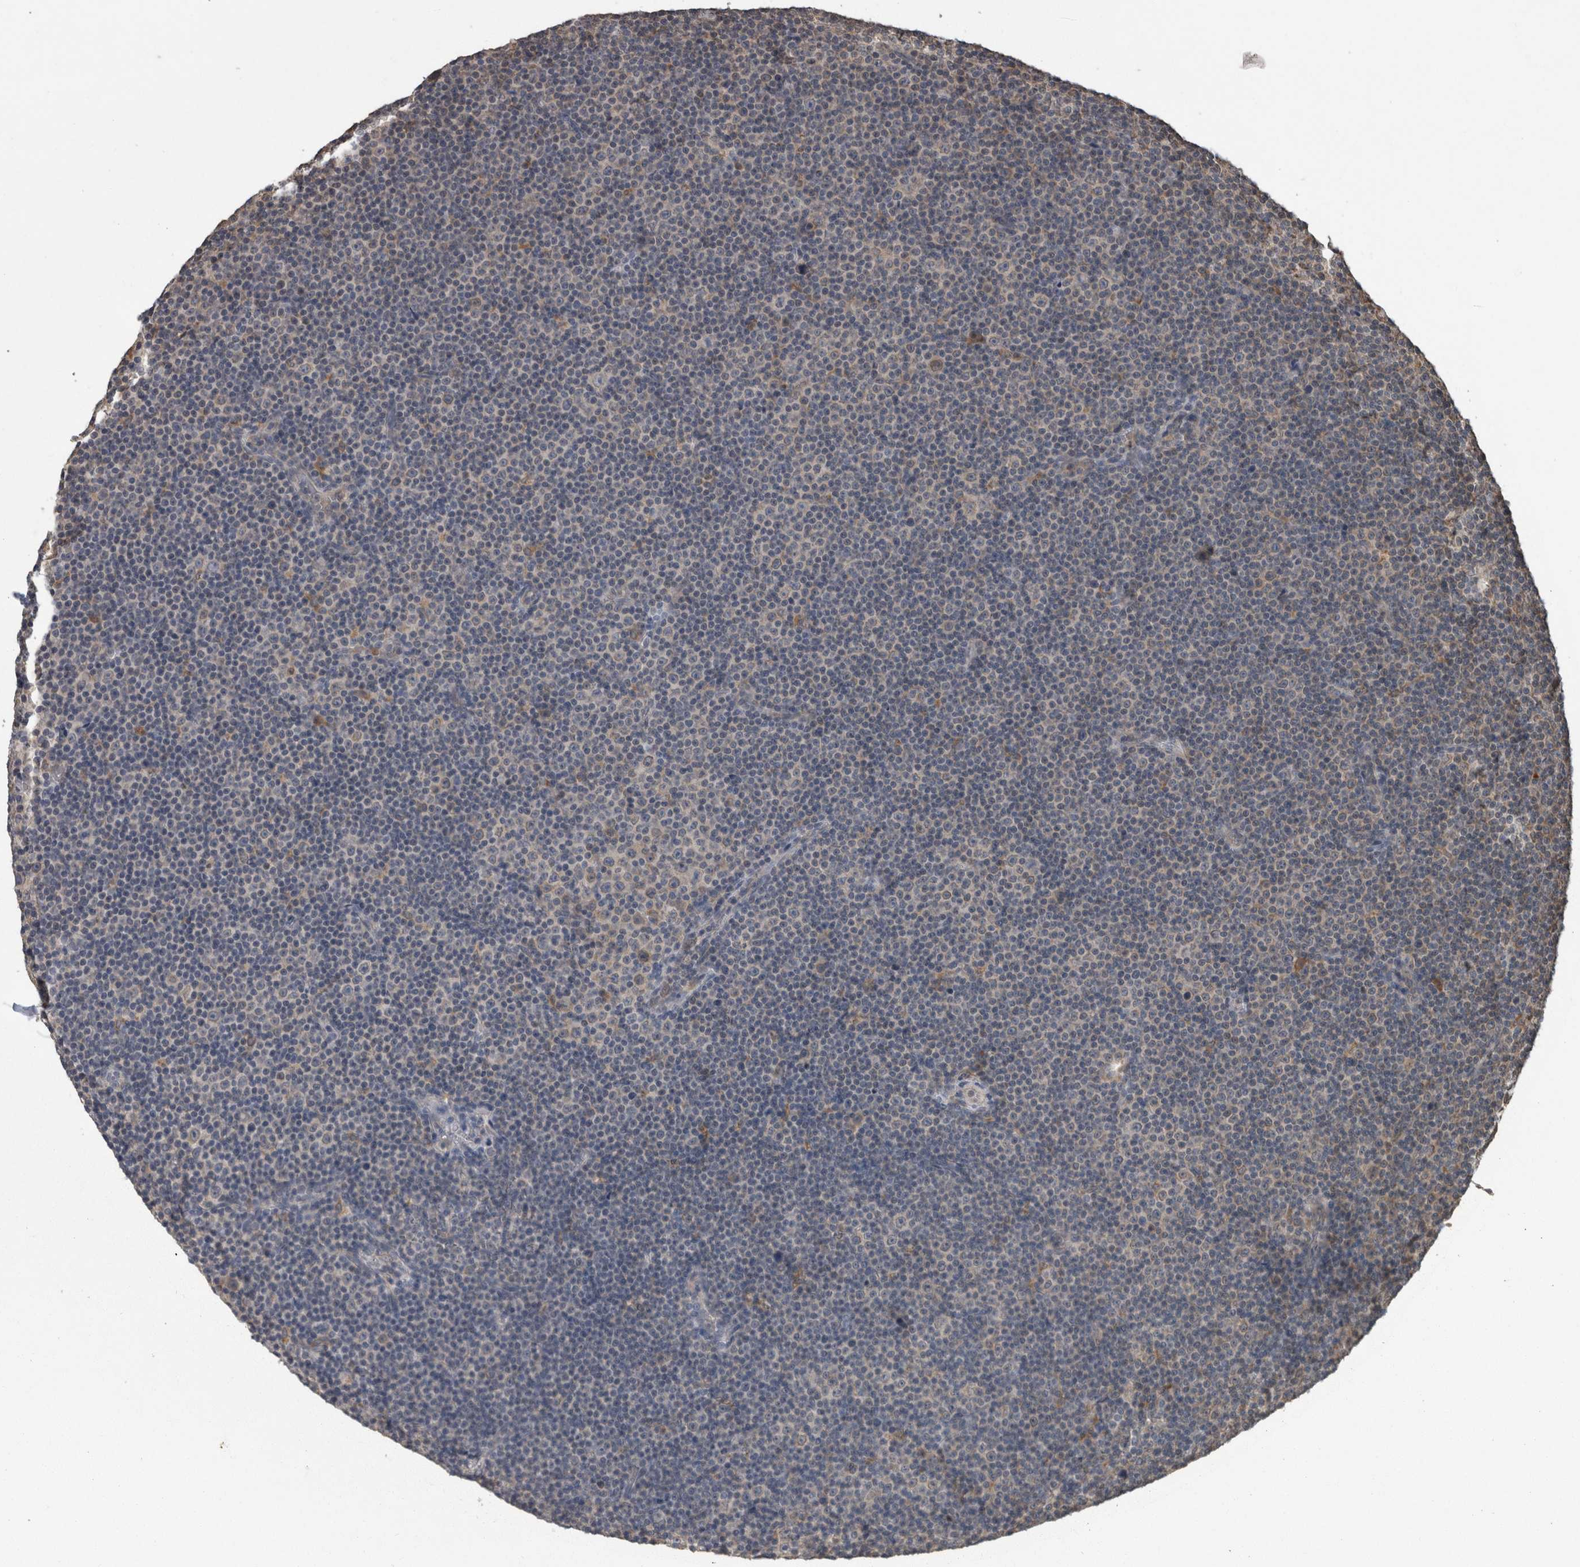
{"staining": {"intensity": "weak", "quantity": "<25%", "location": "cytoplasmic/membranous"}, "tissue": "lymphoma", "cell_type": "Tumor cells", "image_type": "cancer", "snomed": [{"axis": "morphology", "description": "Malignant lymphoma, non-Hodgkin's type, Low grade"}, {"axis": "topography", "description": "Lymph node"}], "caption": "Micrograph shows no significant protein expression in tumor cells of low-grade malignant lymphoma, non-Hodgkin's type.", "gene": "ADGRL3", "patient": {"sex": "female", "age": 67}}